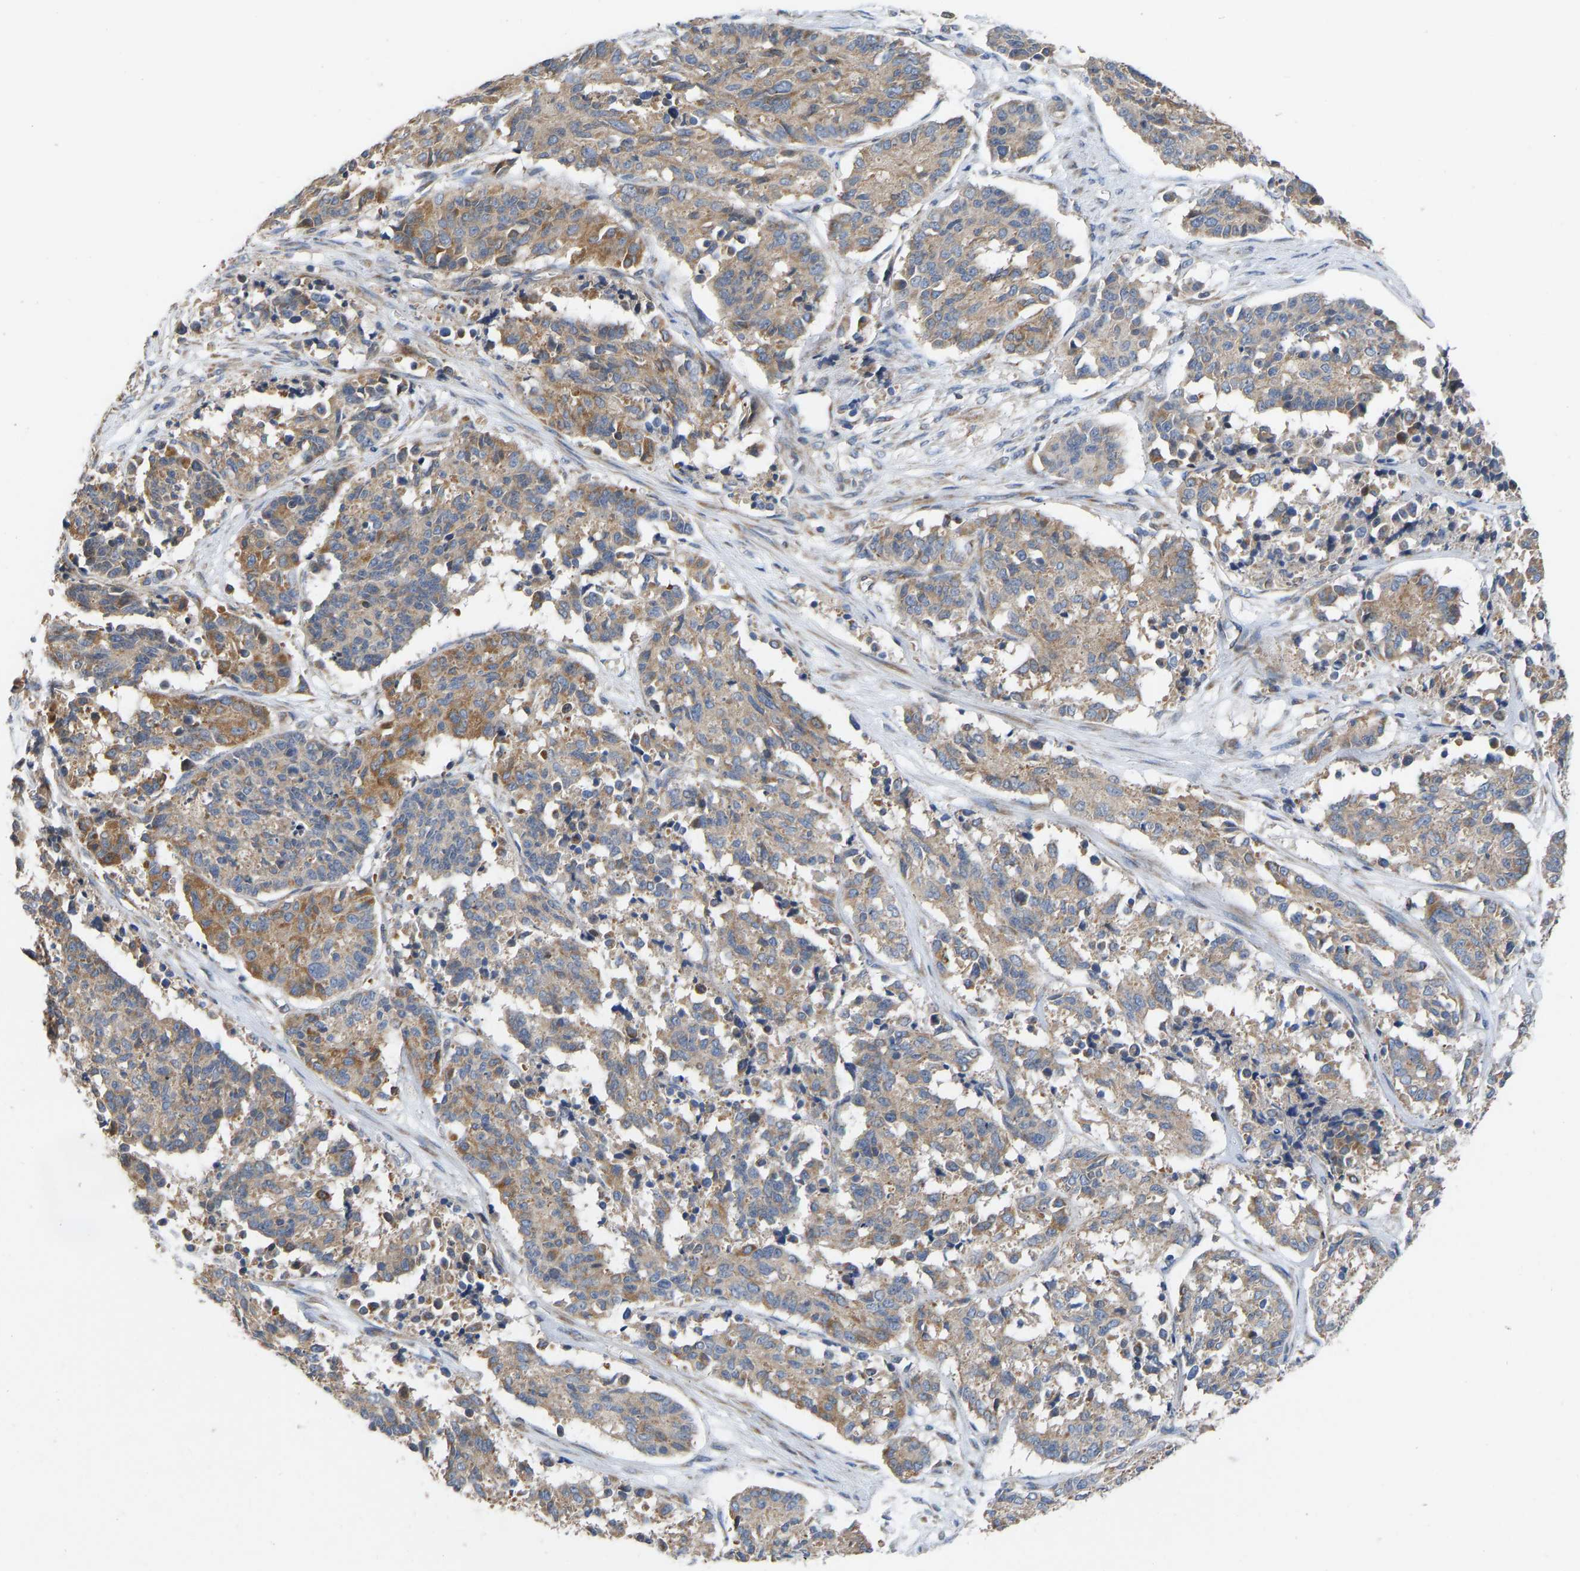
{"staining": {"intensity": "moderate", "quantity": "25%-75%", "location": "cytoplasmic/membranous"}, "tissue": "cervical cancer", "cell_type": "Tumor cells", "image_type": "cancer", "snomed": [{"axis": "morphology", "description": "Squamous cell carcinoma, NOS"}, {"axis": "topography", "description": "Cervix"}], "caption": "A brown stain highlights moderate cytoplasmic/membranous expression of a protein in cervical cancer tumor cells.", "gene": "TMEM150A", "patient": {"sex": "female", "age": 35}}